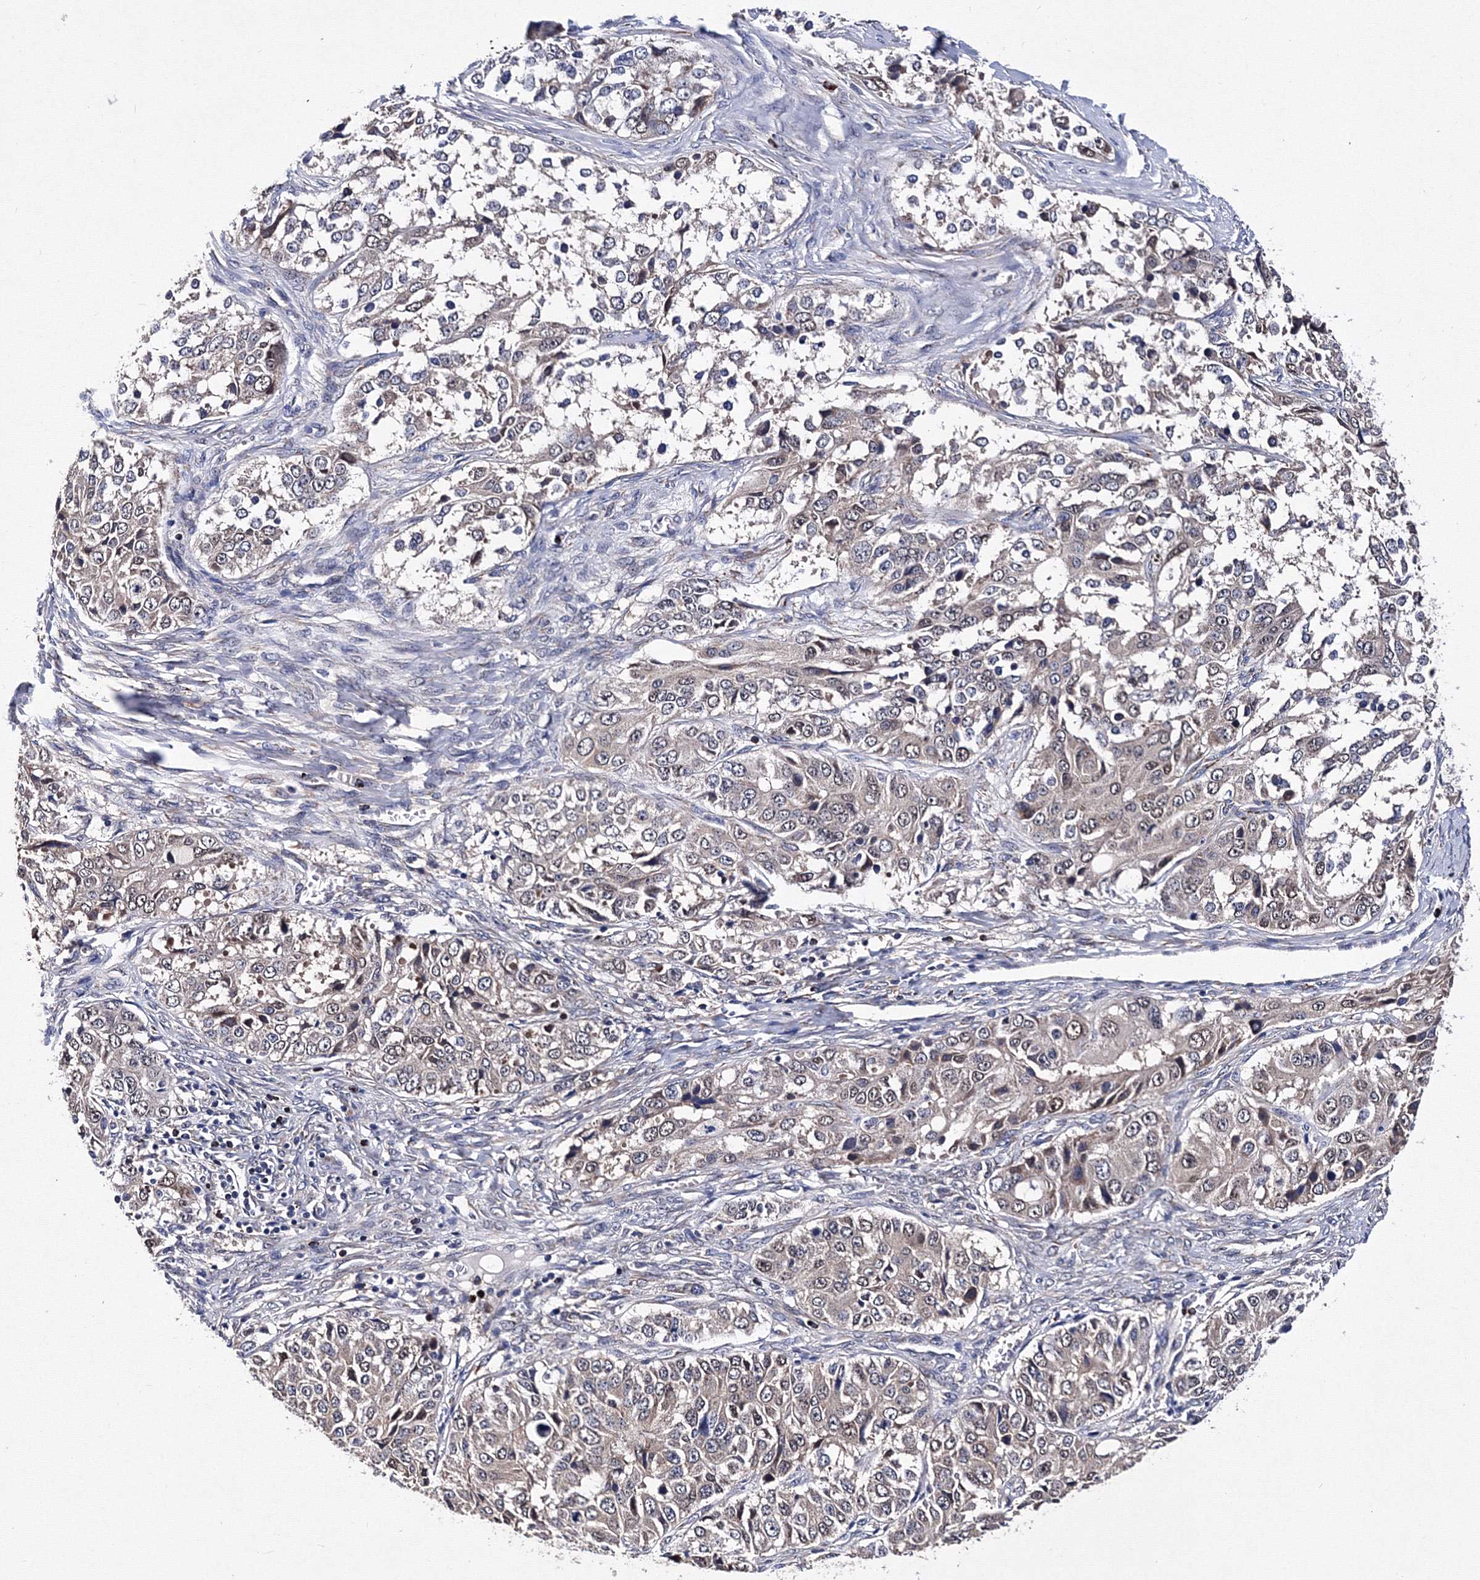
{"staining": {"intensity": "weak", "quantity": "<25%", "location": "cytoplasmic/membranous"}, "tissue": "ovarian cancer", "cell_type": "Tumor cells", "image_type": "cancer", "snomed": [{"axis": "morphology", "description": "Carcinoma, endometroid"}, {"axis": "topography", "description": "Ovary"}], "caption": "Immunohistochemical staining of human ovarian cancer demonstrates no significant expression in tumor cells. (DAB (3,3'-diaminobenzidine) immunohistochemistry visualized using brightfield microscopy, high magnification).", "gene": "PHYKPL", "patient": {"sex": "female", "age": 51}}